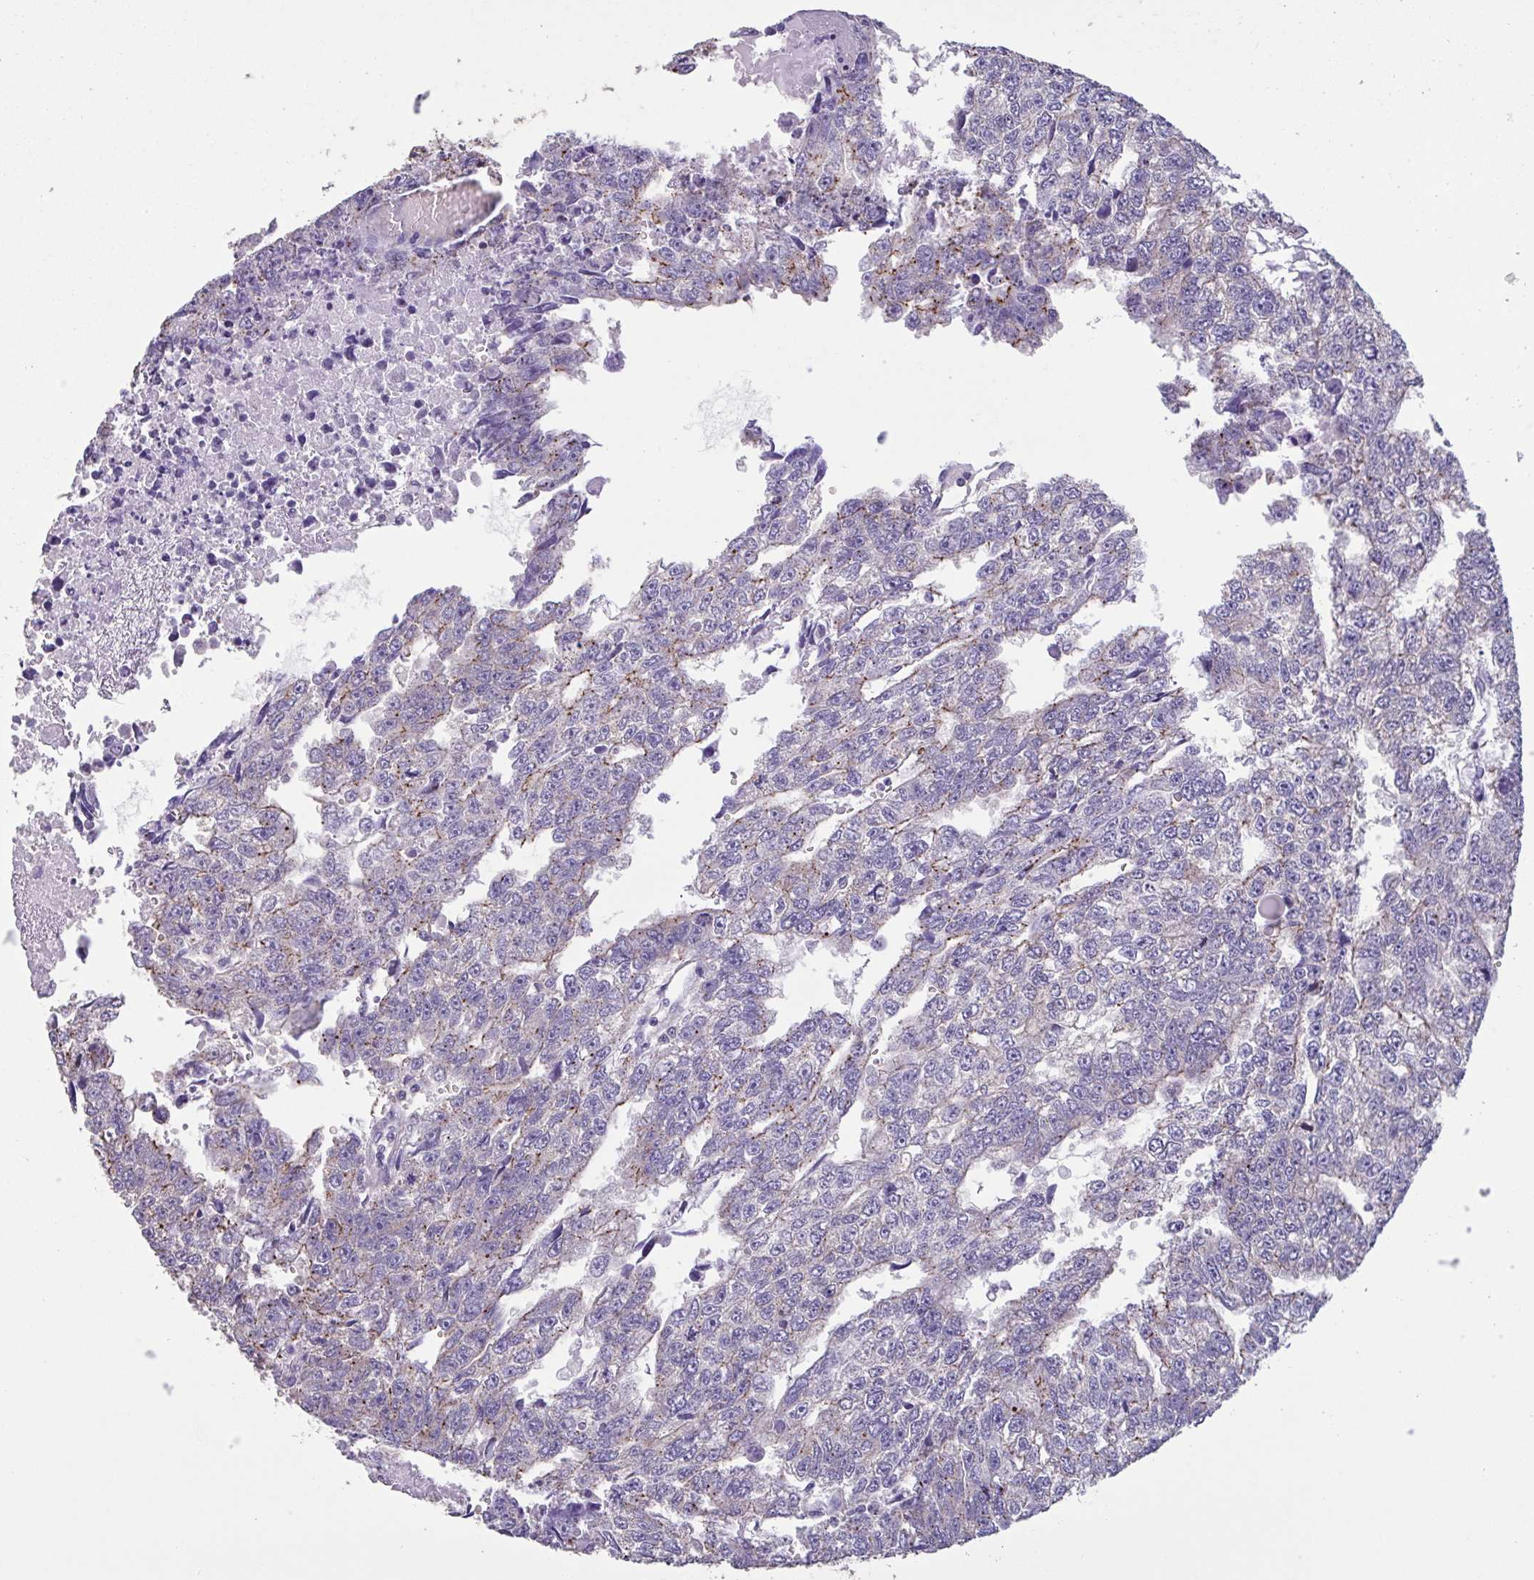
{"staining": {"intensity": "negative", "quantity": "none", "location": "none"}, "tissue": "testis cancer", "cell_type": "Tumor cells", "image_type": "cancer", "snomed": [{"axis": "morphology", "description": "Carcinoma, Embryonal, NOS"}, {"axis": "topography", "description": "Testis"}], "caption": "Immunohistochemistry (IHC) histopathology image of neoplastic tissue: testis embryonal carcinoma stained with DAB (3,3'-diaminobenzidine) reveals no significant protein positivity in tumor cells. (IHC, brightfield microscopy, high magnification).", "gene": "CHMP5", "patient": {"sex": "male", "age": 20}}